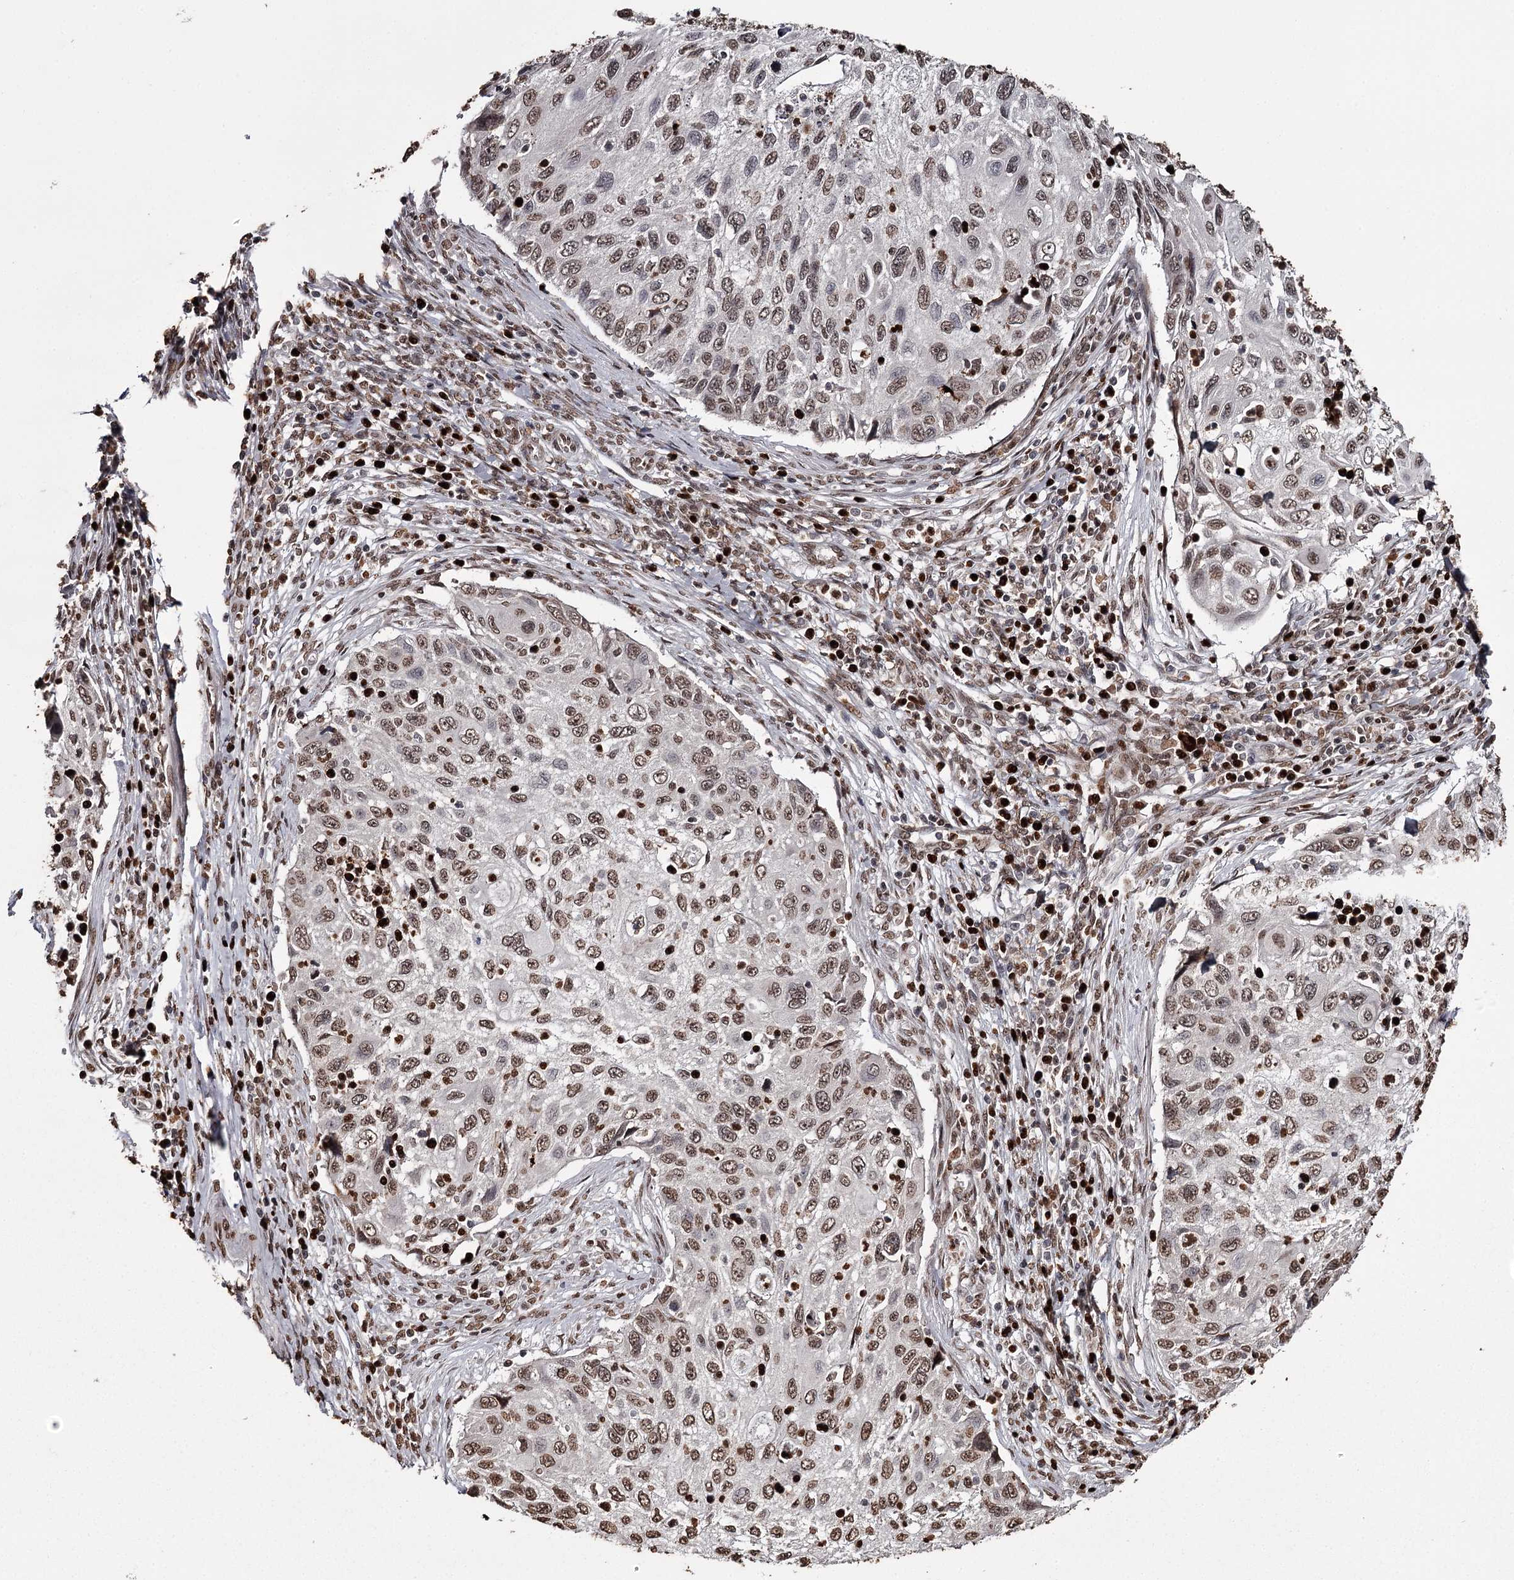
{"staining": {"intensity": "moderate", "quantity": ">75%", "location": "nuclear"}, "tissue": "cervical cancer", "cell_type": "Tumor cells", "image_type": "cancer", "snomed": [{"axis": "morphology", "description": "Squamous cell carcinoma, NOS"}, {"axis": "topography", "description": "Cervix"}], "caption": "Immunohistochemistry (IHC) (DAB (3,3'-diaminobenzidine)) staining of human cervical squamous cell carcinoma displays moderate nuclear protein positivity in about >75% of tumor cells.", "gene": "THYN1", "patient": {"sex": "female", "age": 70}}